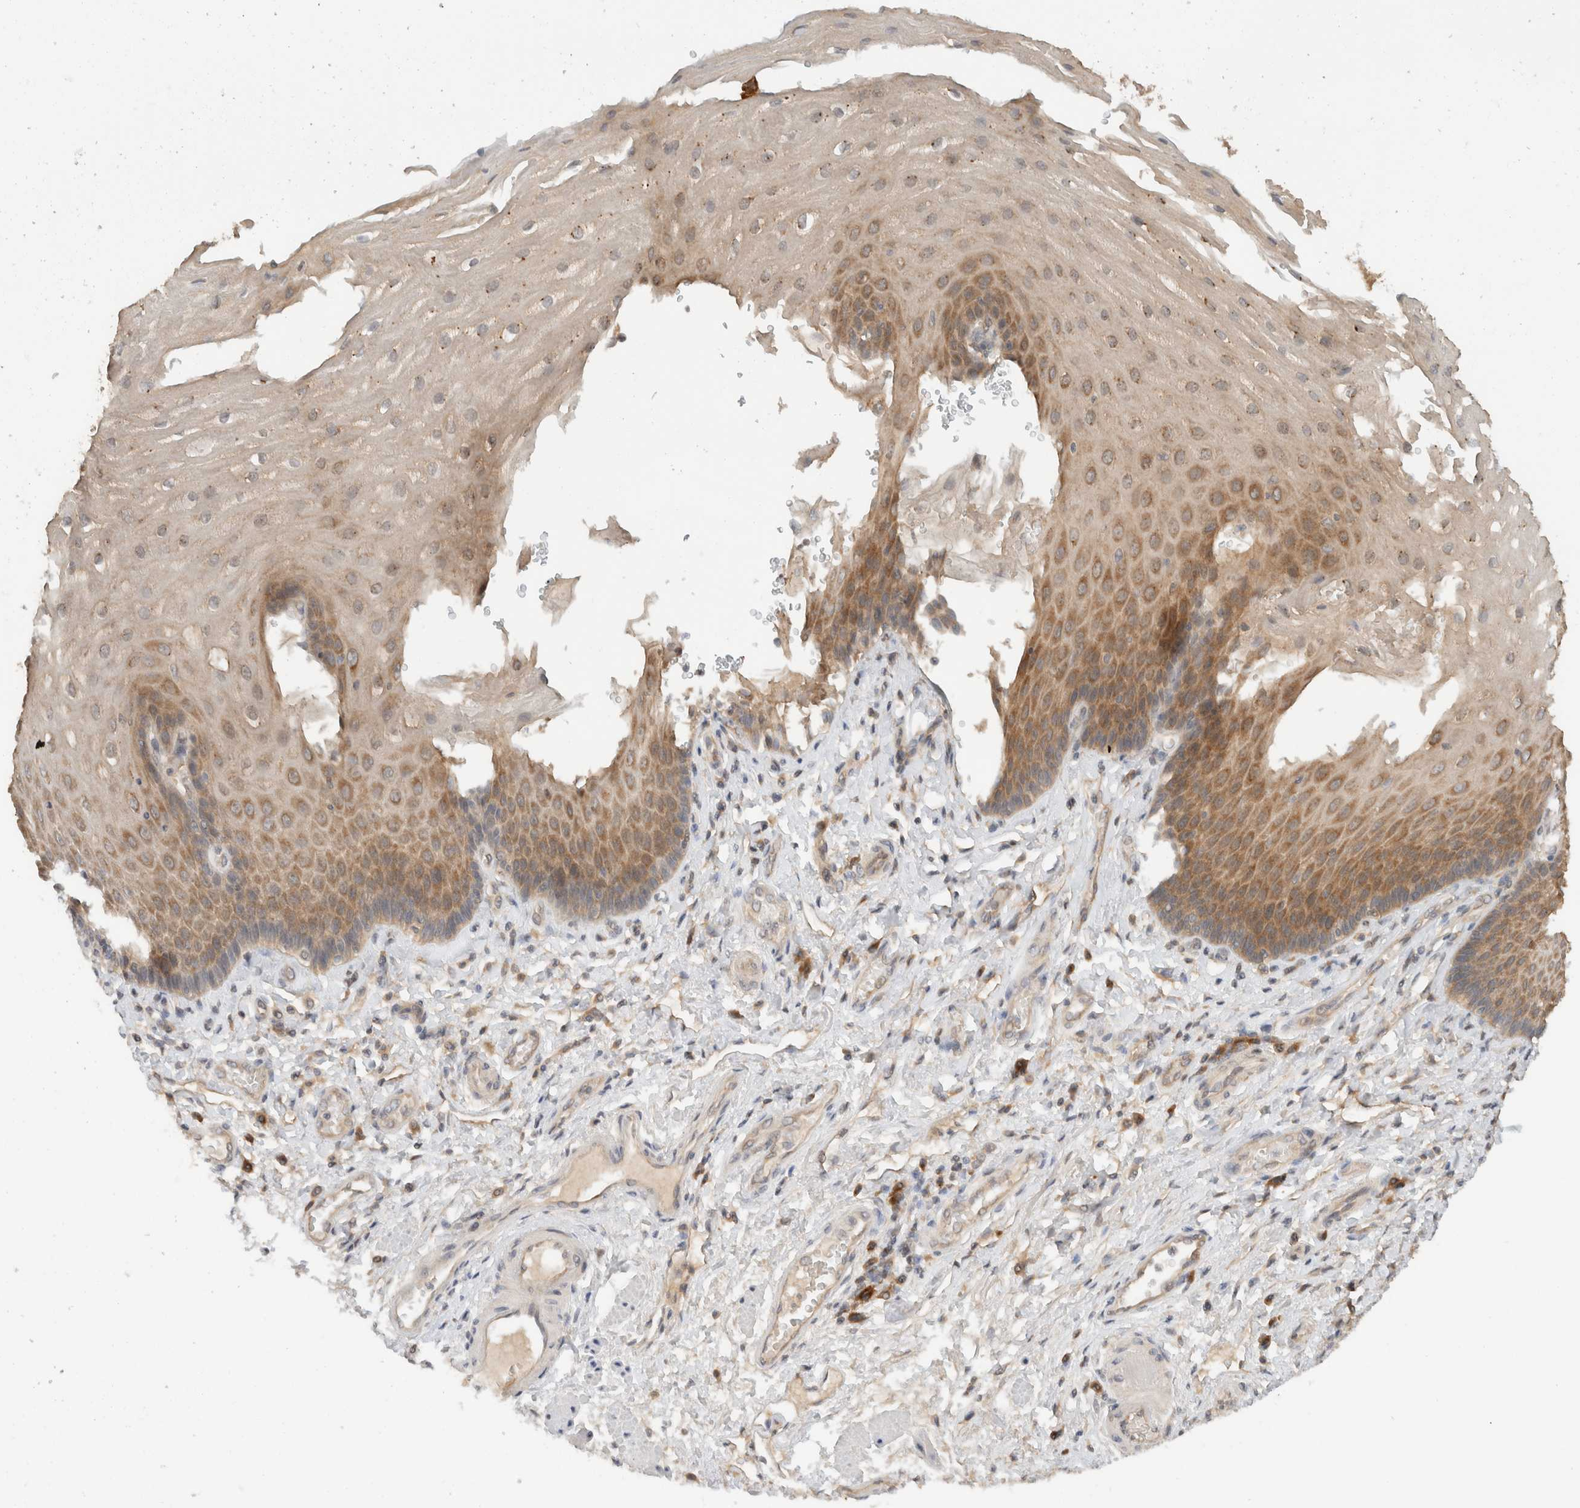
{"staining": {"intensity": "moderate", "quantity": ">75%", "location": "cytoplasmic/membranous"}, "tissue": "esophagus", "cell_type": "Squamous epithelial cells", "image_type": "normal", "snomed": [{"axis": "morphology", "description": "Normal tissue, NOS"}, {"axis": "topography", "description": "Esophagus"}], "caption": "About >75% of squamous epithelial cells in normal human esophagus exhibit moderate cytoplasmic/membranous protein staining as visualized by brown immunohistochemical staining.", "gene": "ARFGEF2", "patient": {"sex": "male", "age": 54}}